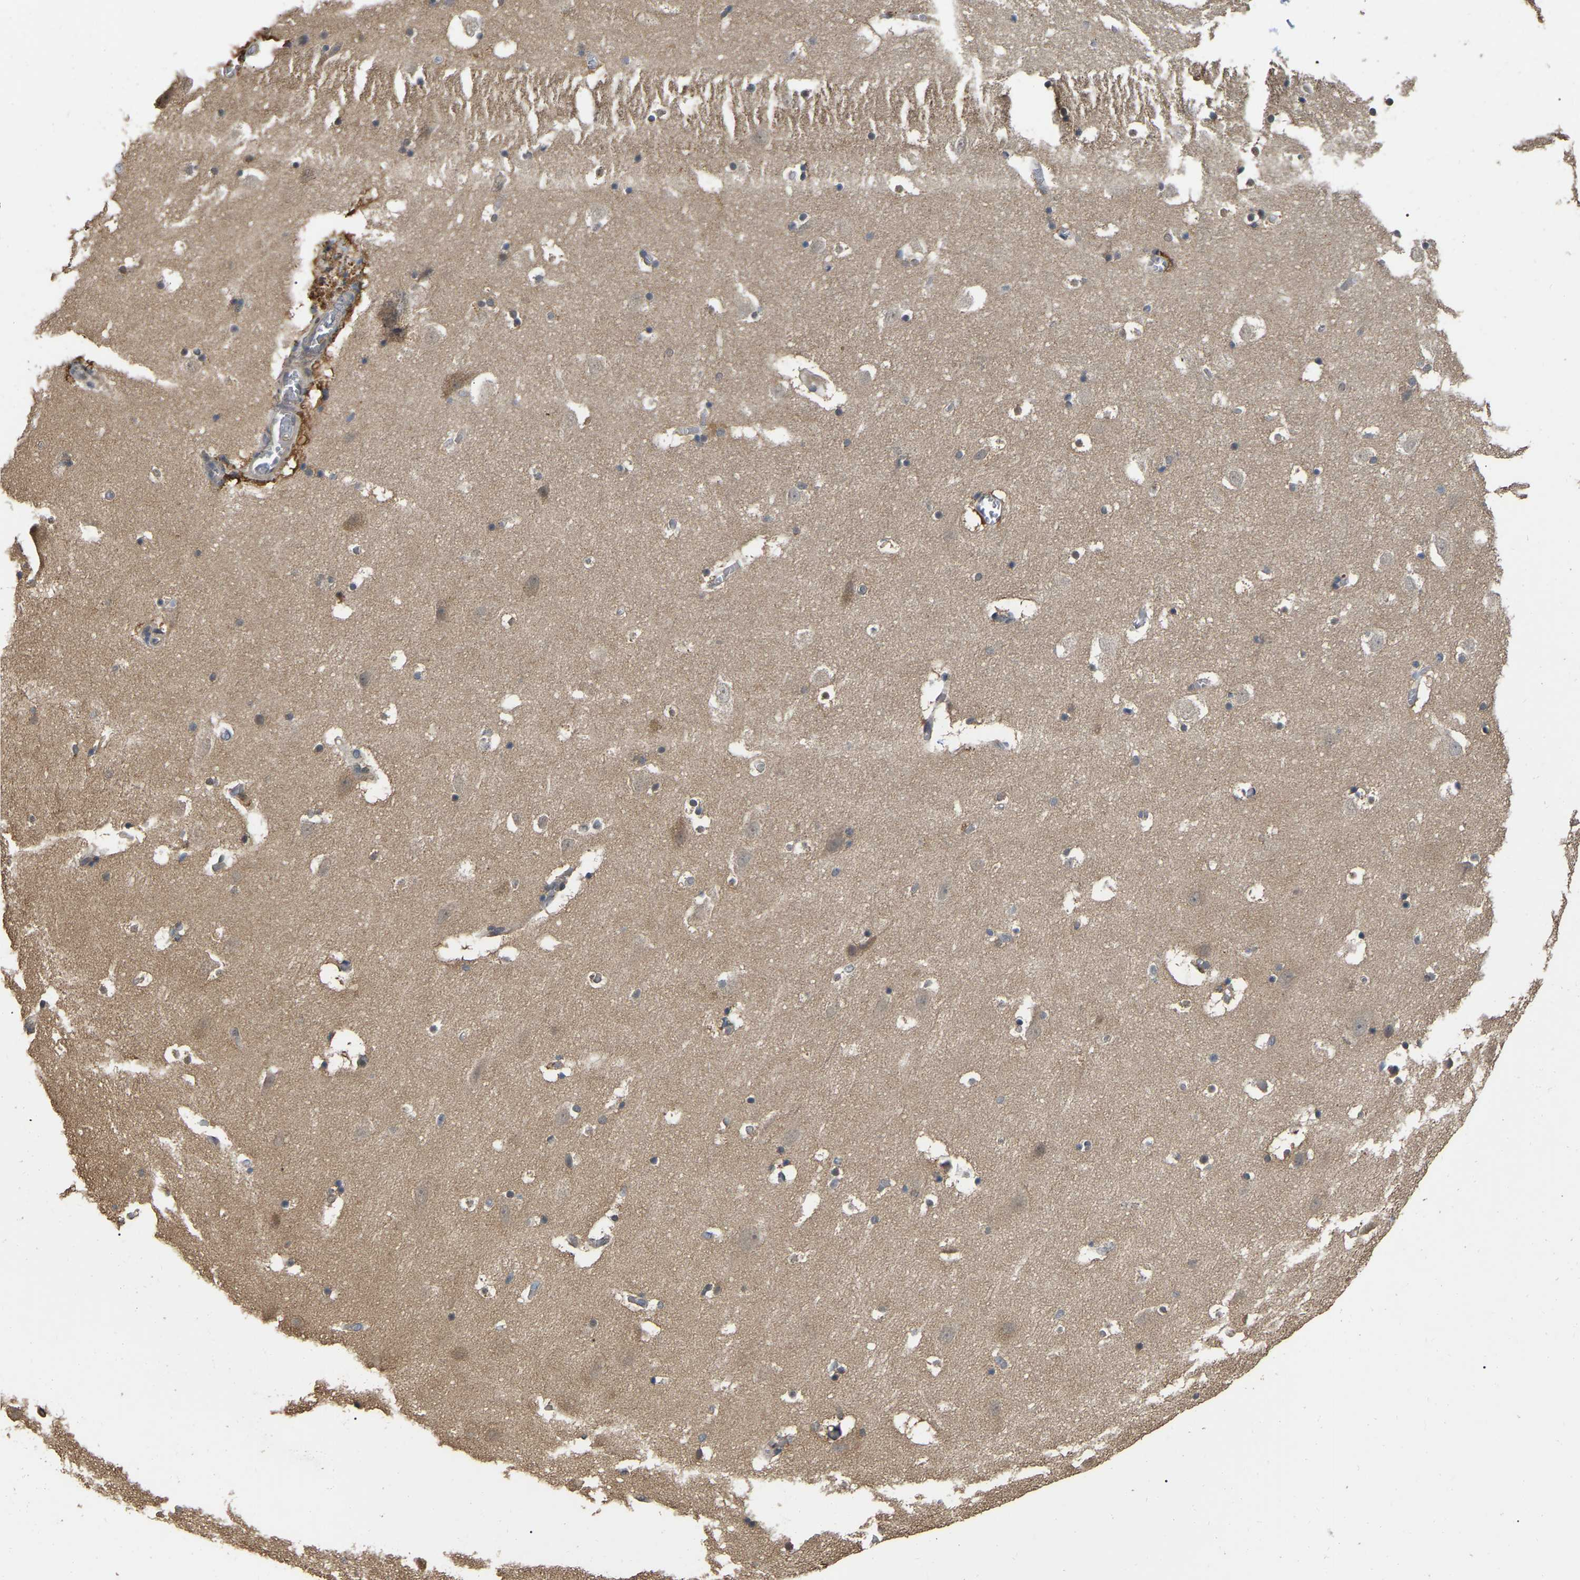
{"staining": {"intensity": "weak", "quantity": "25%-75%", "location": "cytoplasmic/membranous"}, "tissue": "hippocampus", "cell_type": "Glial cells", "image_type": "normal", "snomed": [{"axis": "morphology", "description": "Normal tissue, NOS"}, {"axis": "topography", "description": "Hippocampus"}], "caption": "Hippocampus was stained to show a protein in brown. There is low levels of weak cytoplasmic/membranous positivity in about 25%-75% of glial cells. Using DAB (3,3'-diaminobenzidine) (brown) and hematoxylin (blue) stains, captured at high magnification using brightfield microscopy.", "gene": "FAM219A", "patient": {"sex": "male", "age": 45}}